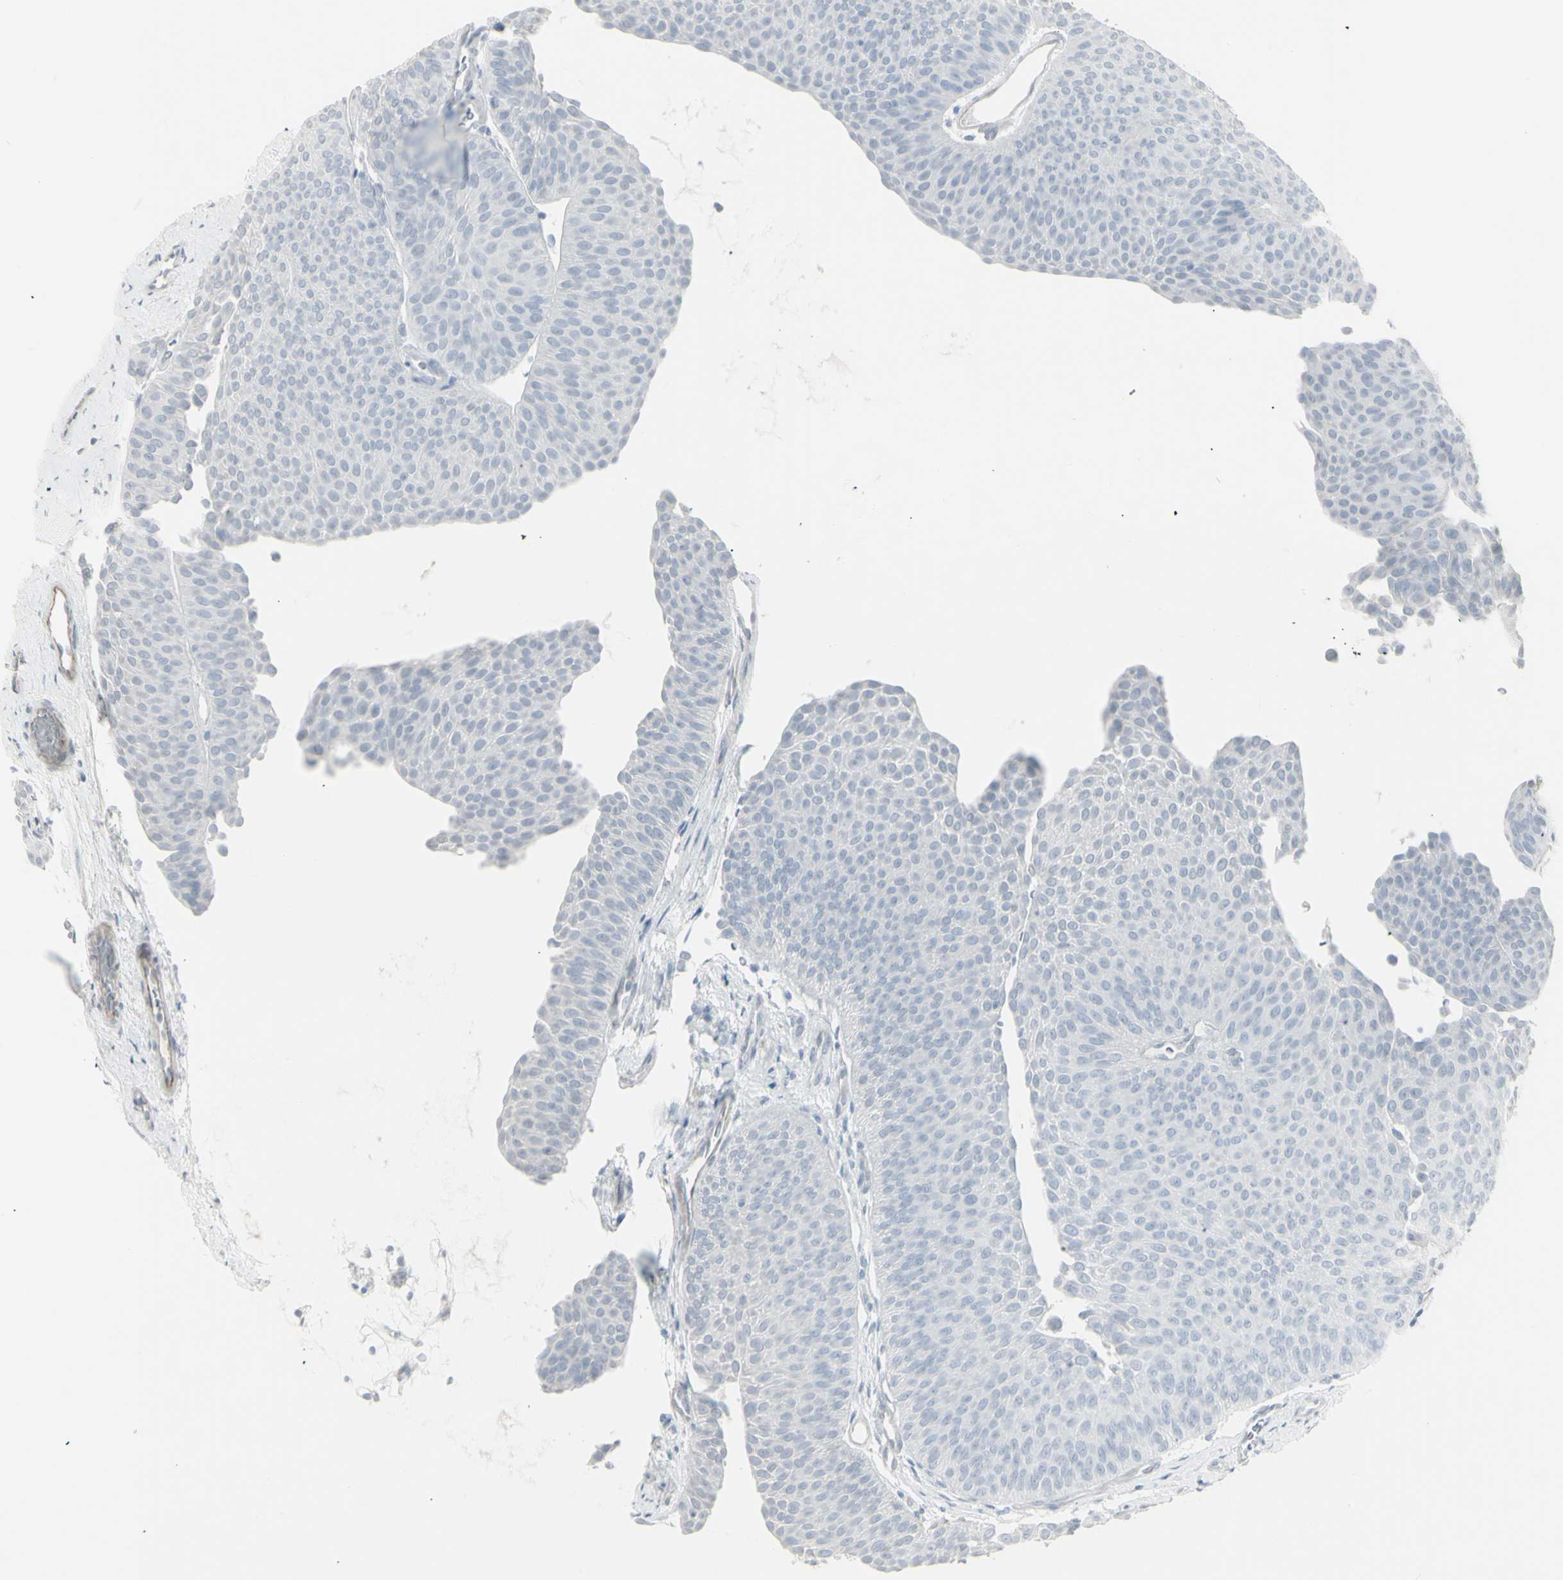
{"staining": {"intensity": "negative", "quantity": "none", "location": "none"}, "tissue": "urothelial cancer", "cell_type": "Tumor cells", "image_type": "cancer", "snomed": [{"axis": "morphology", "description": "Urothelial carcinoma, Low grade"}, {"axis": "topography", "description": "Urinary bladder"}], "caption": "Tumor cells show no significant expression in urothelial cancer.", "gene": "YBX2", "patient": {"sex": "female", "age": 60}}